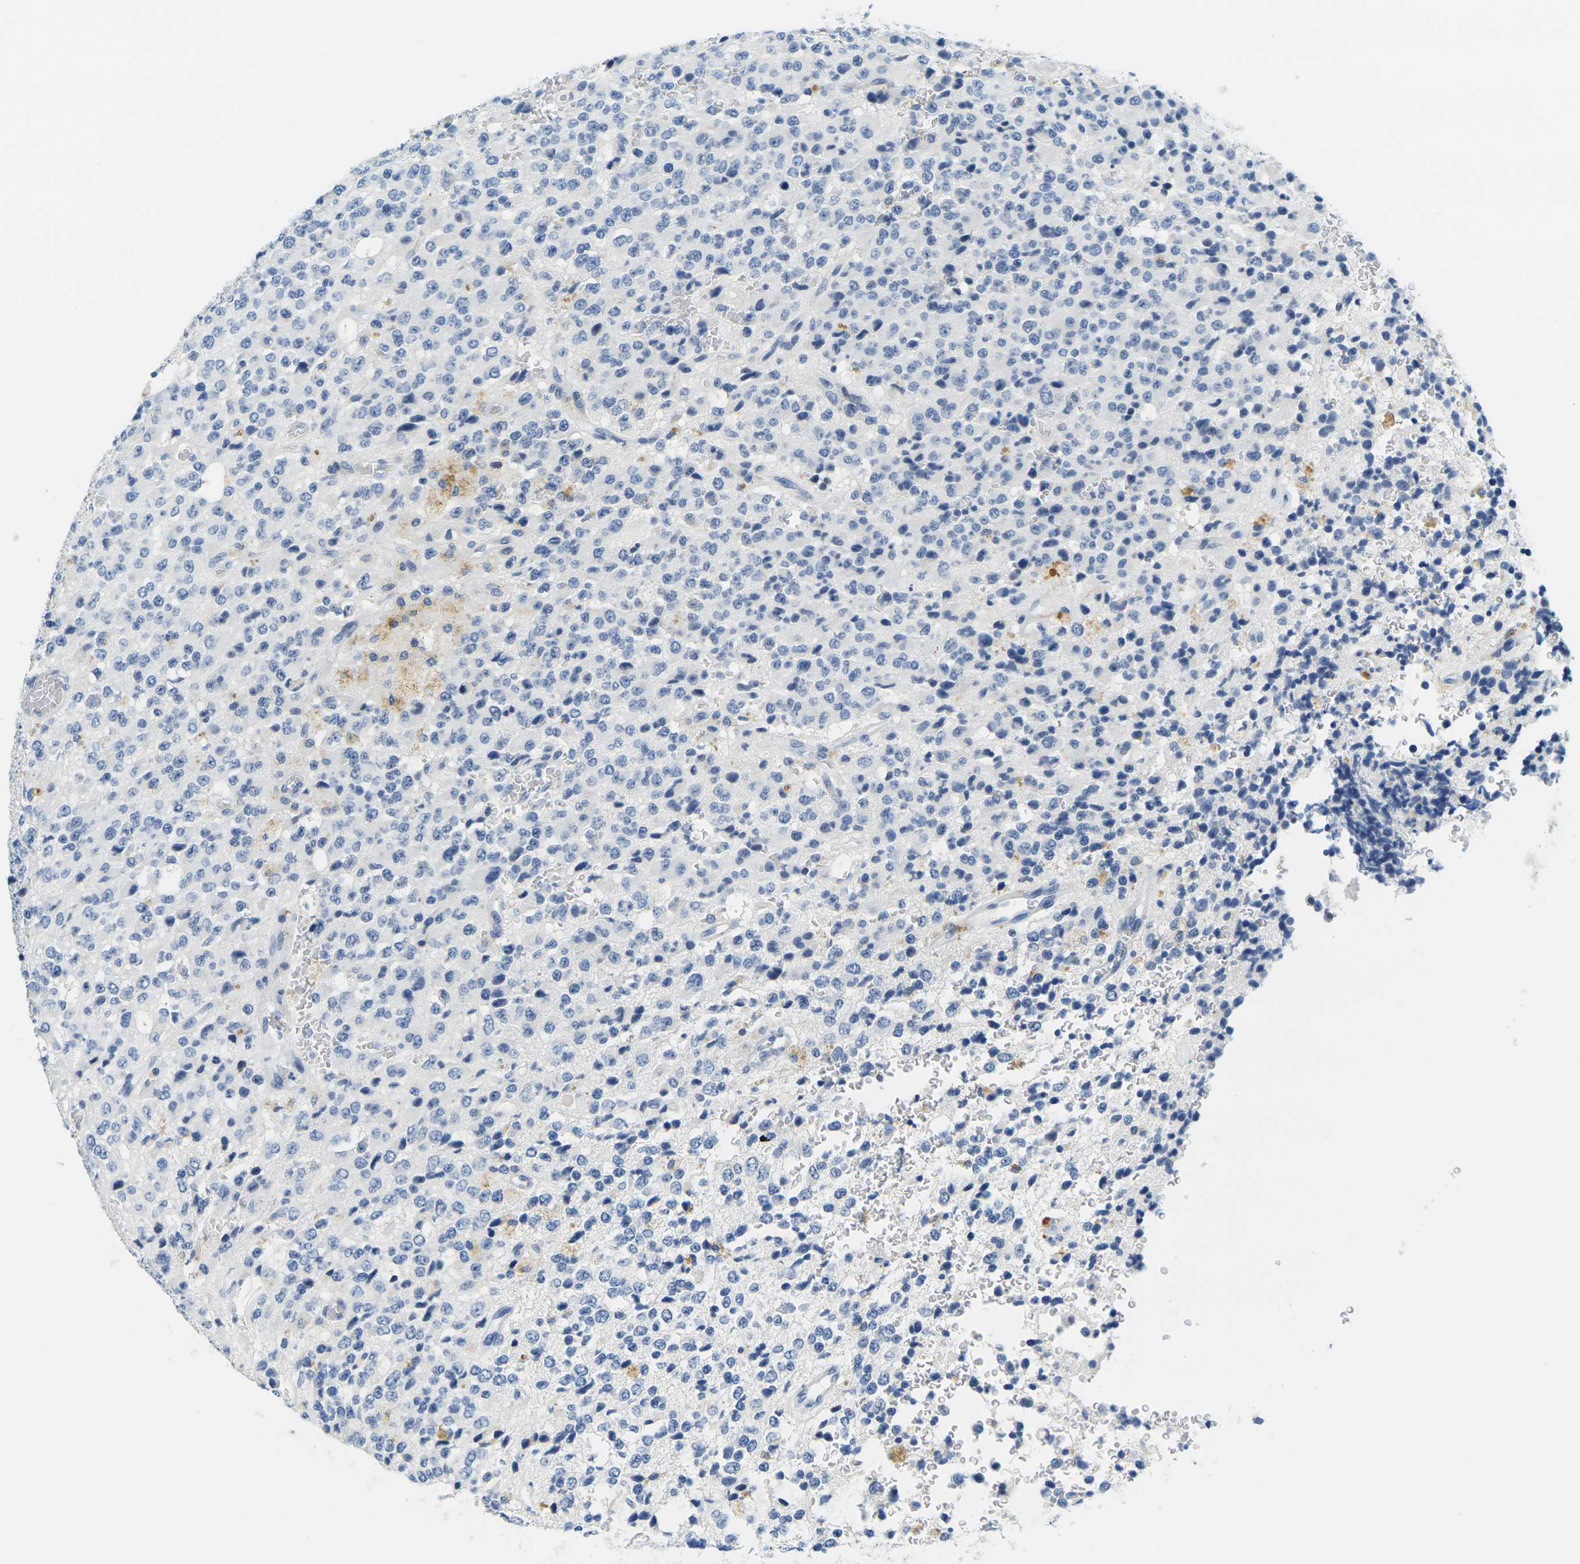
{"staining": {"intensity": "negative", "quantity": "none", "location": "none"}, "tissue": "glioma", "cell_type": "Tumor cells", "image_type": "cancer", "snomed": [{"axis": "morphology", "description": "Glioma, malignant, High grade"}, {"axis": "topography", "description": "pancreas cauda"}], "caption": "The image demonstrates no staining of tumor cells in glioma. (DAB (3,3'-diaminobenzidine) immunohistochemistry with hematoxylin counter stain).", "gene": "GPR15", "patient": {"sex": "male", "age": 60}}